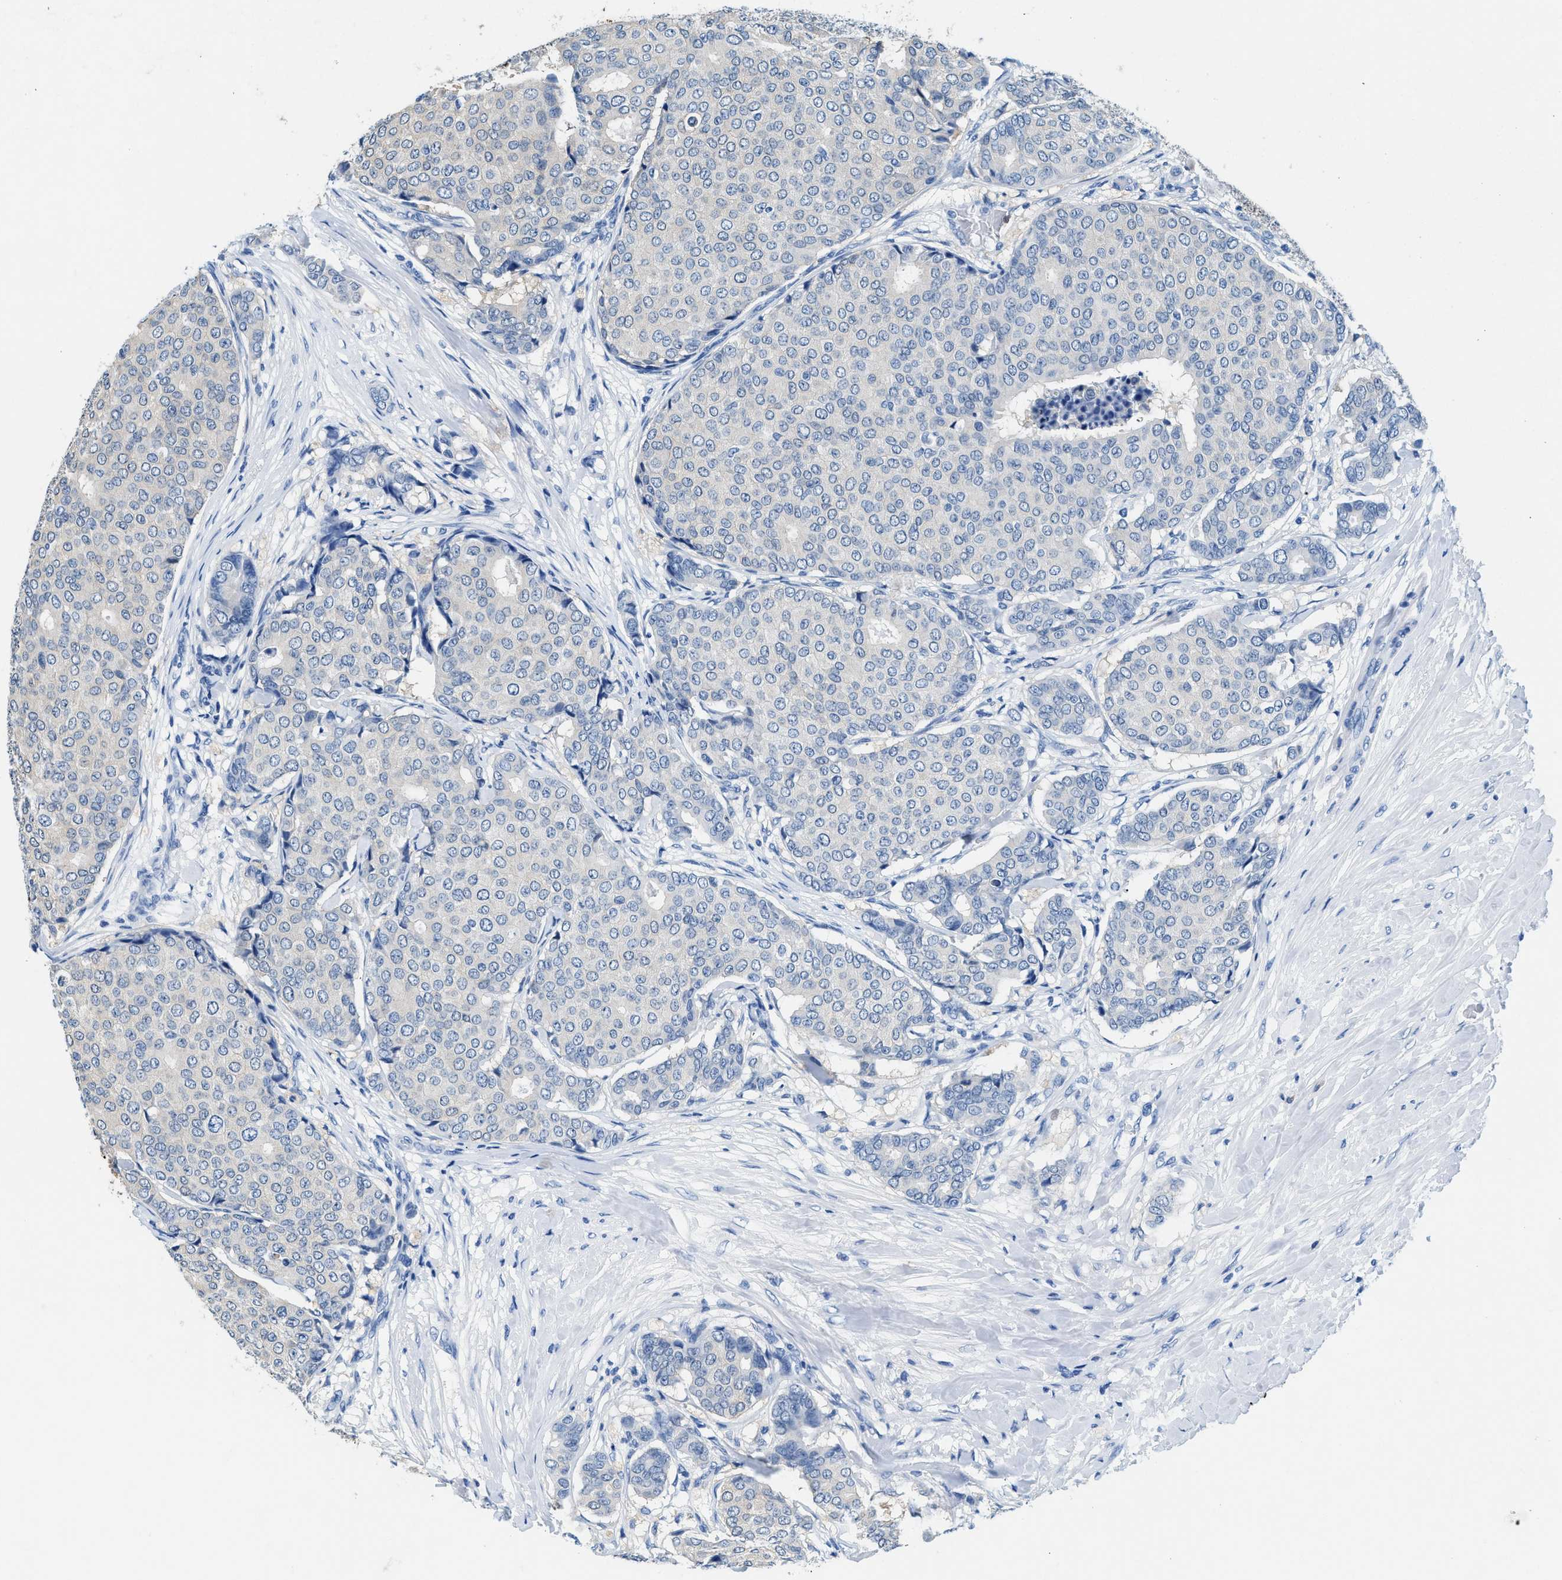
{"staining": {"intensity": "negative", "quantity": "none", "location": "none"}, "tissue": "breast cancer", "cell_type": "Tumor cells", "image_type": "cancer", "snomed": [{"axis": "morphology", "description": "Duct carcinoma"}, {"axis": "topography", "description": "Breast"}], "caption": "This is an immunohistochemistry (IHC) photomicrograph of human breast infiltrating ductal carcinoma. There is no positivity in tumor cells.", "gene": "FADS6", "patient": {"sex": "female", "age": 75}}